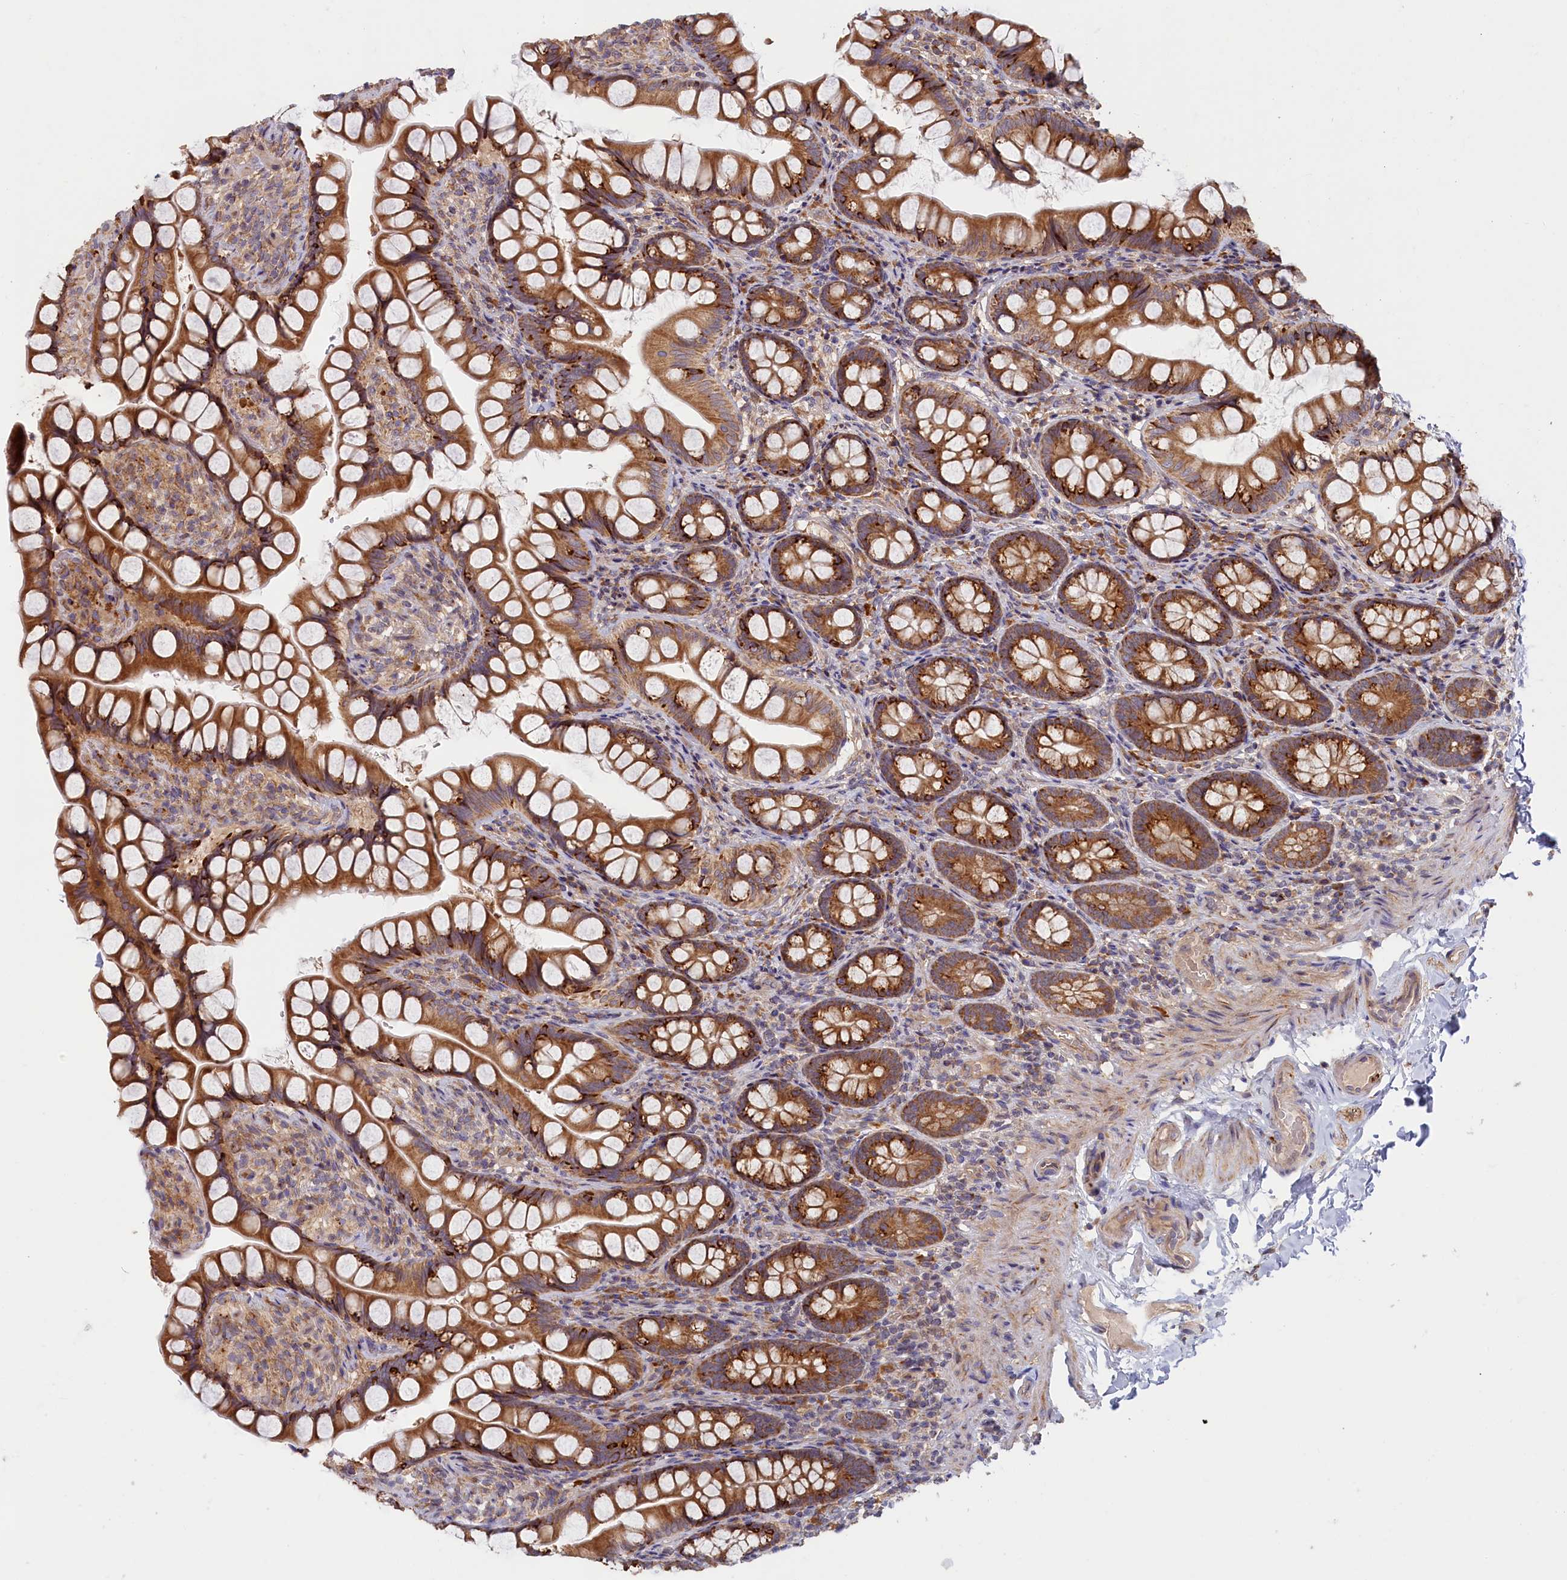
{"staining": {"intensity": "strong", "quantity": ">75%", "location": "cytoplasmic/membranous"}, "tissue": "small intestine", "cell_type": "Glandular cells", "image_type": "normal", "snomed": [{"axis": "morphology", "description": "Normal tissue, NOS"}, {"axis": "topography", "description": "Small intestine"}], "caption": "Immunohistochemical staining of unremarkable small intestine exhibits strong cytoplasmic/membranous protein positivity in approximately >75% of glandular cells. (DAB (3,3'-diaminobenzidine) IHC with brightfield microscopy, high magnification).", "gene": "CEP44", "patient": {"sex": "male", "age": 70}}